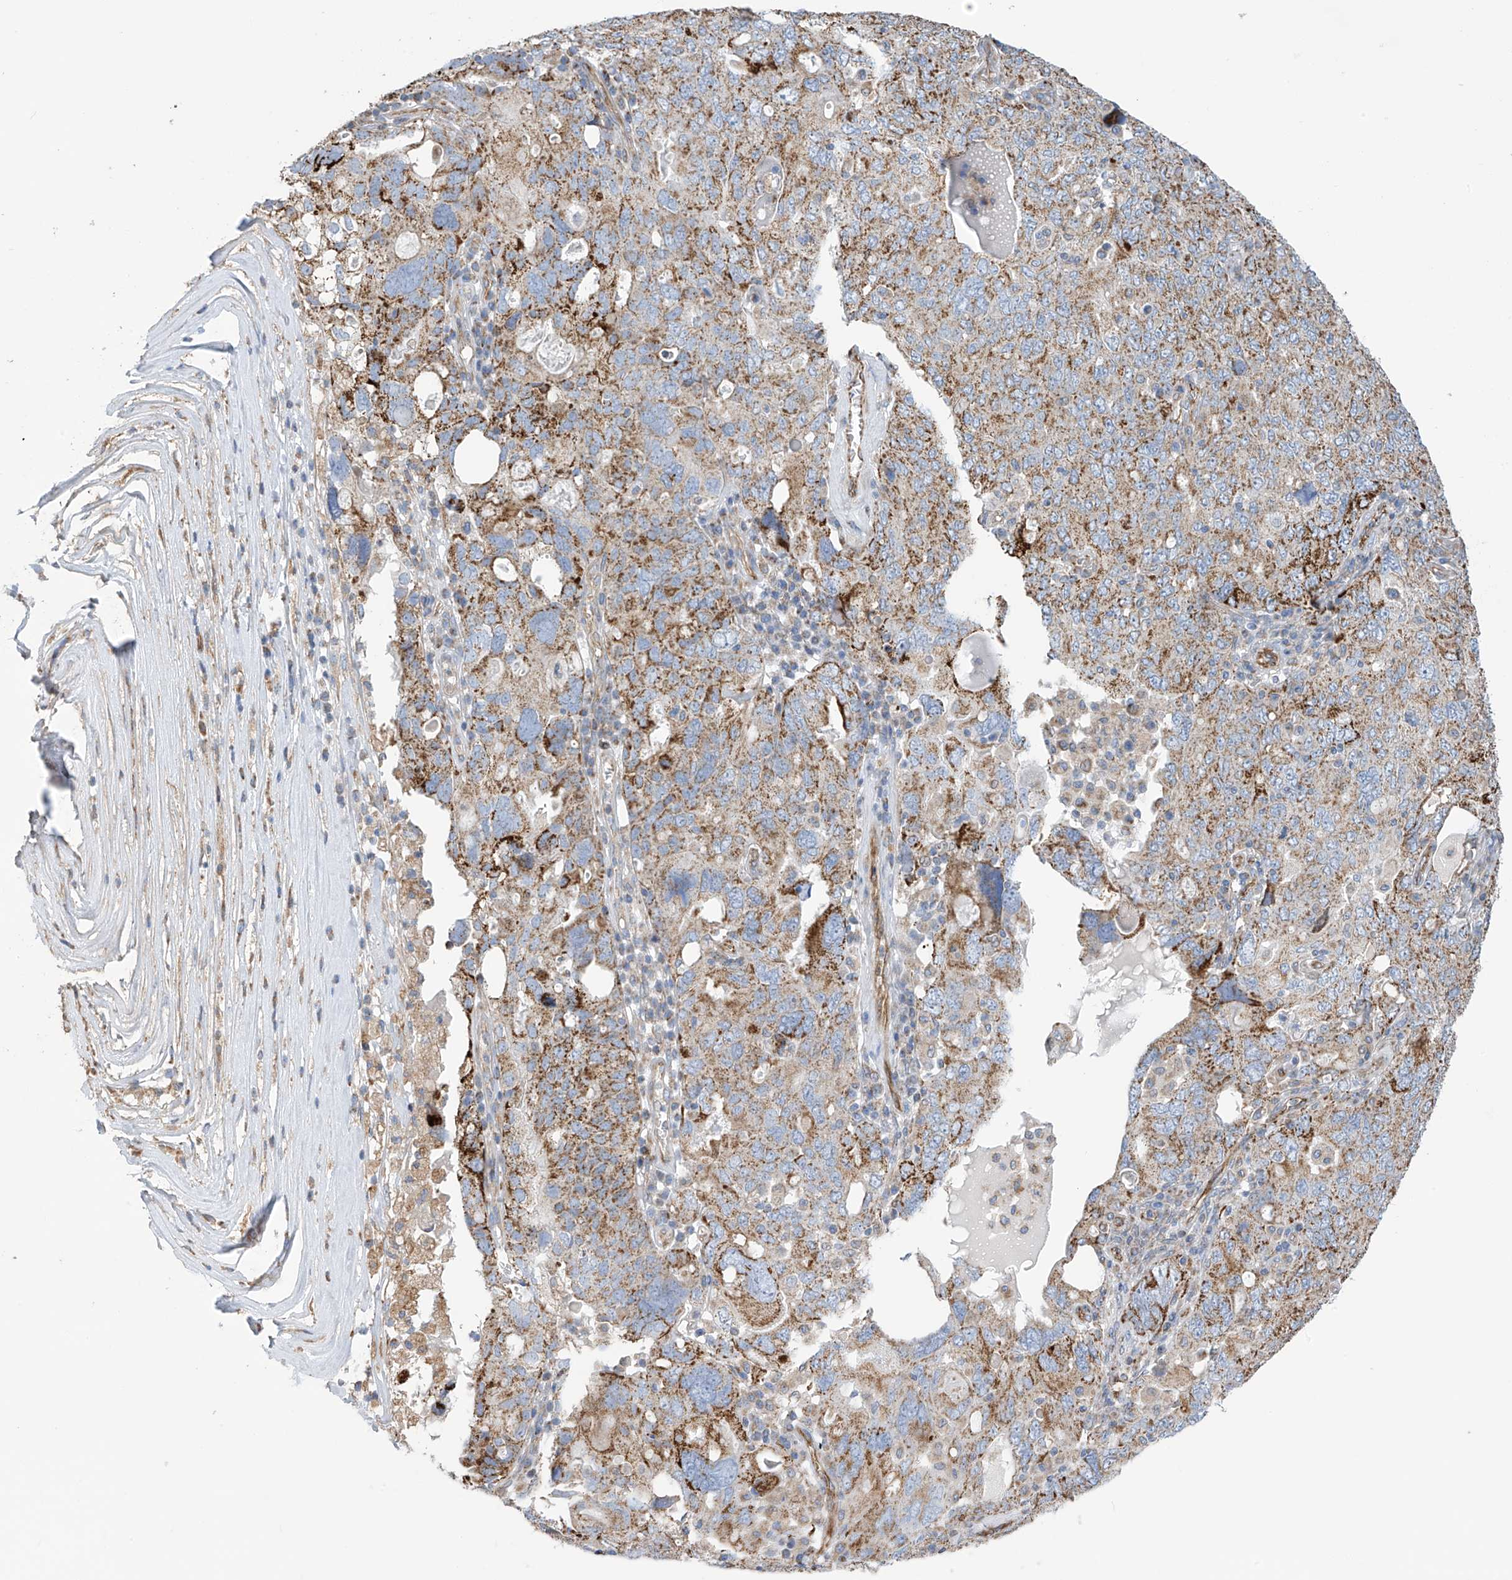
{"staining": {"intensity": "moderate", "quantity": "25%-75%", "location": "cytoplasmic/membranous"}, "tissue": "ovarian cancer", "cell_type": "Tumor cells", "image_type": "cancer", "snomed": [{"axis": "morphology", "description": "Carcinoma, endometroid"}, {"axis": "topography", "description": "Ovary"}], "caption": "Tumor cells show medium levels of moderate cytoplasmic/membranous staining in about 25%-75% of cells in human endometroid carcinoma (ovarian). Immunohistochemistry (ihc) stains the protein of interest in brown and the nuclei are stained blue.", "gene": "EIF5B", "patient": {"sex": "female", "age": 62}}